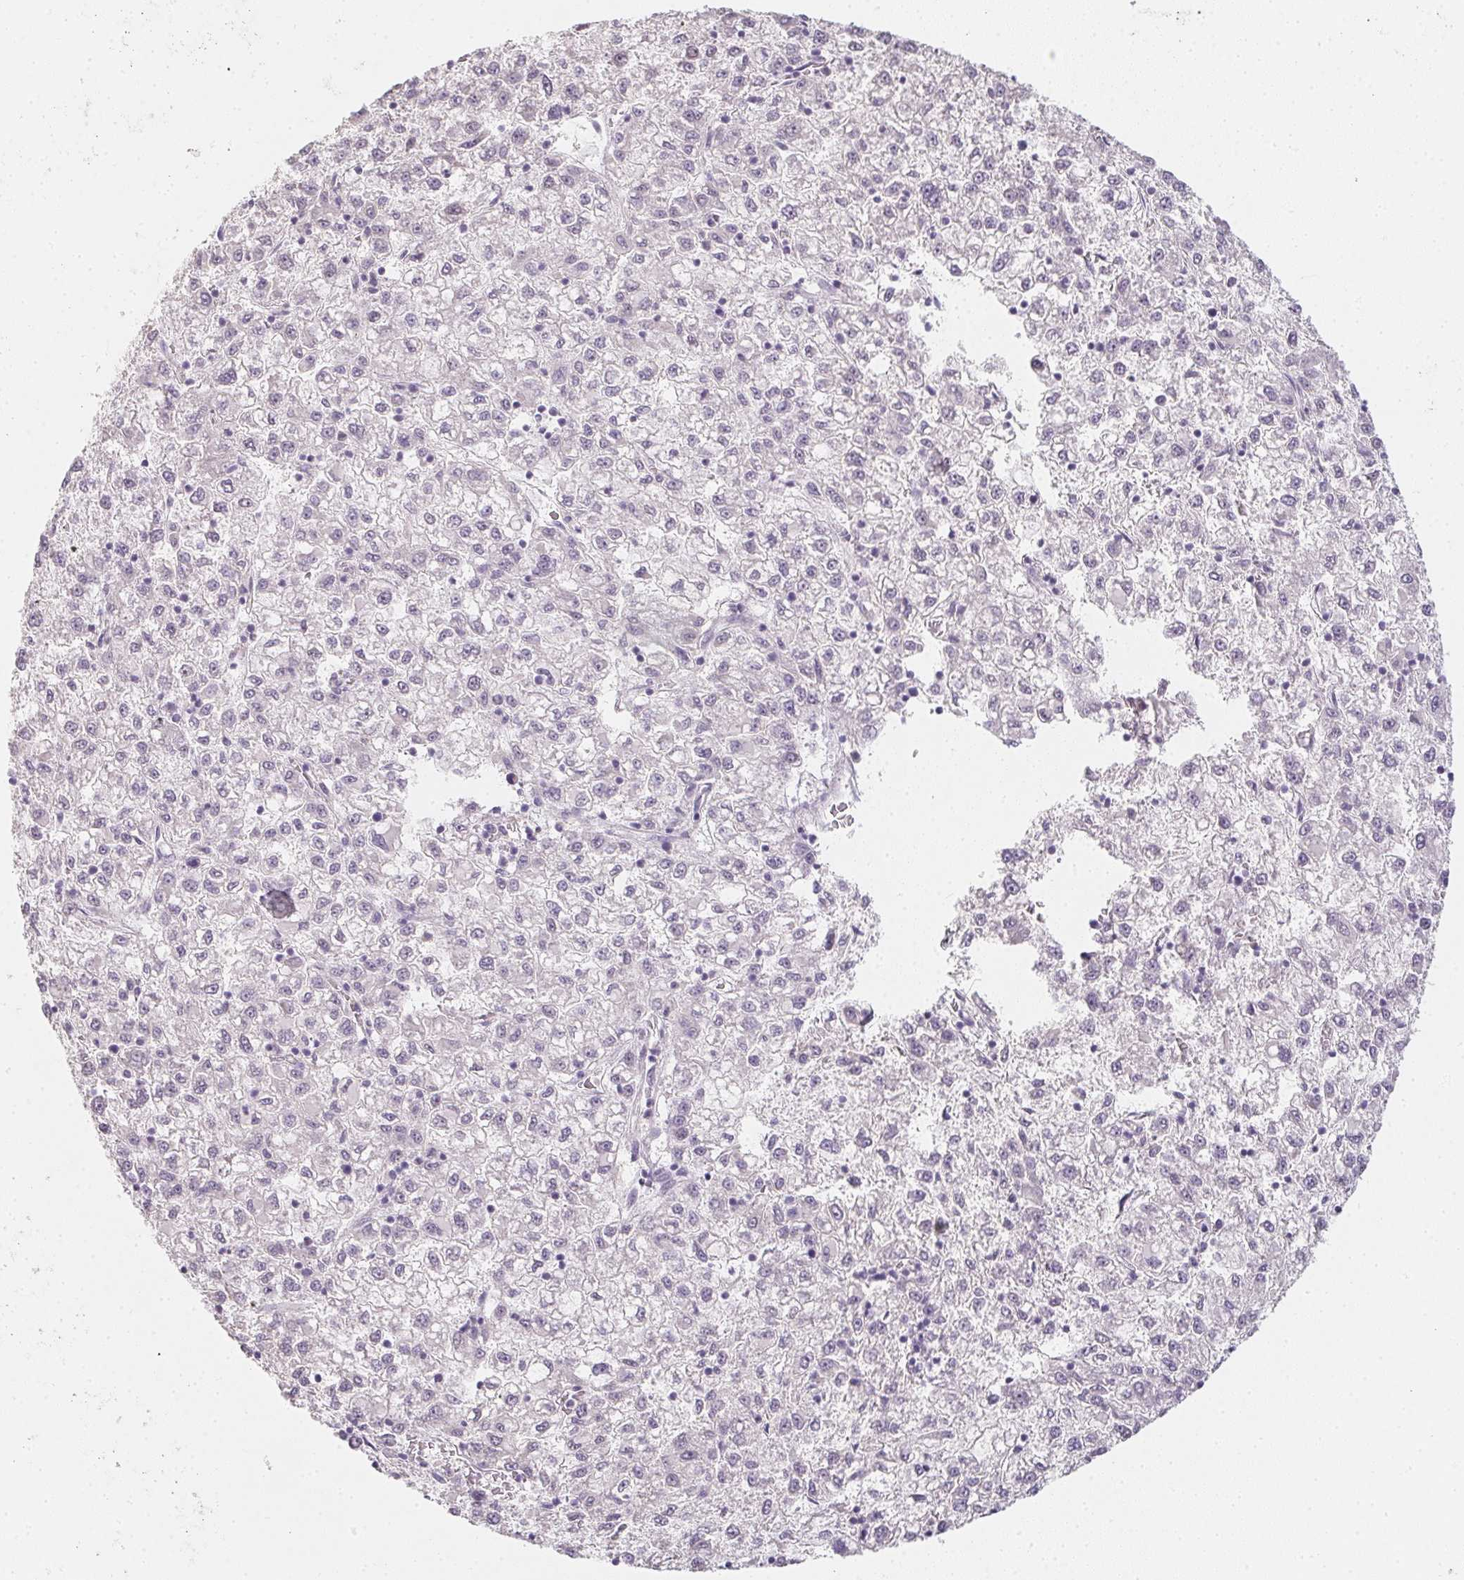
{"staining": {"intensity": "negative", "quantity": "none", "location": "none"}, "tissue": "liver cancer", "cell_type": "Tumor cells", "image_type": "cancer", "snomed": [{"axis": "morphology", "description": "Carcinoma, Hepatocellular, NOS"}, {"axis": "topography", "description": "Liver"}], "caption": "Immunohistochemical staining of human hepatocellular carcinoma (liver) displays no significant positivity in tumor cells.", "gene": "ZBBX", "patient": {"sex": "male", "age": 40}}